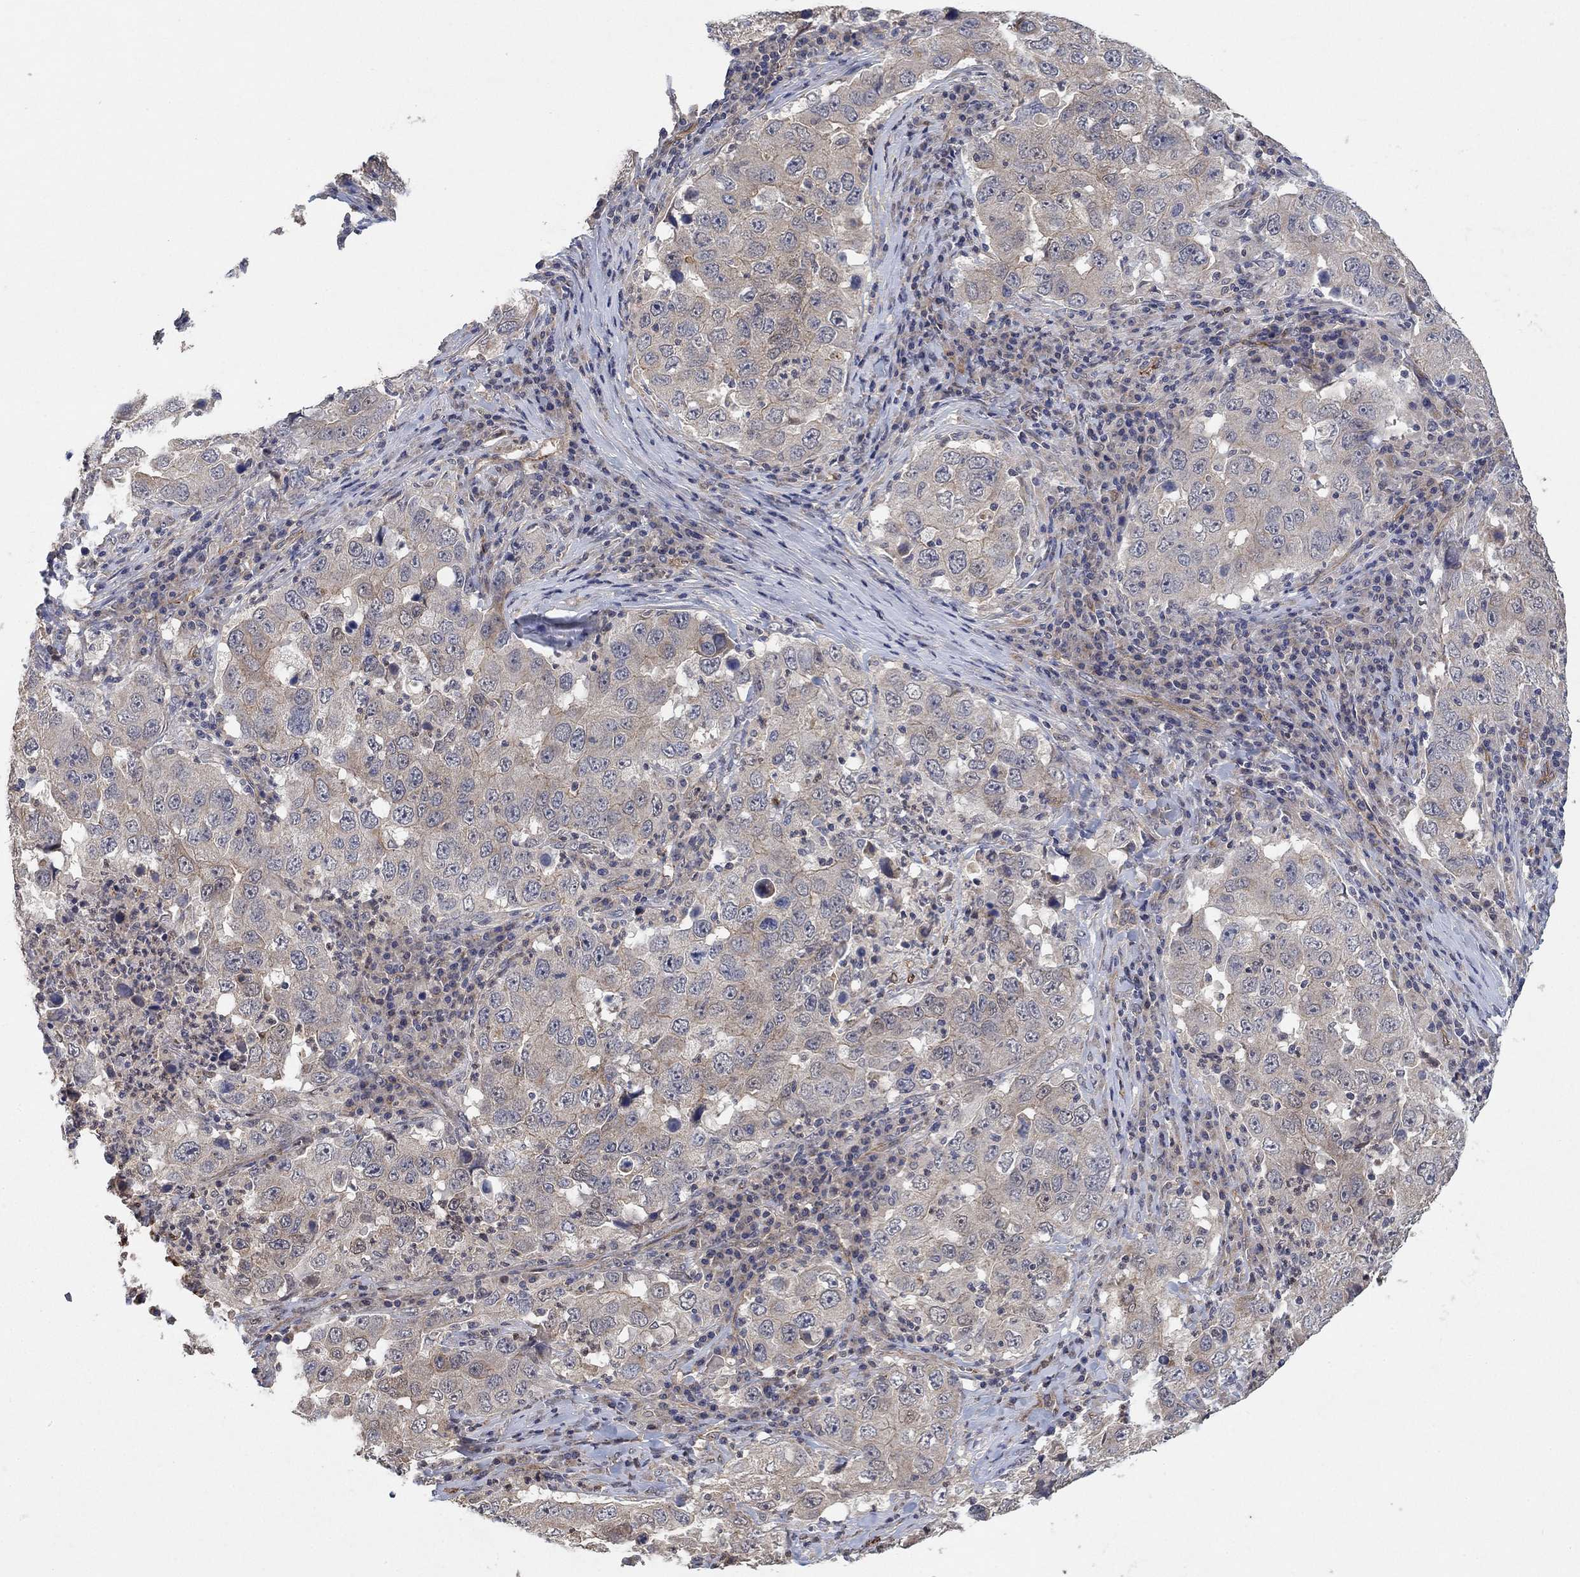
{"staining": {"intensity": "weak", "quantity": "<25%", "location": "cytoplasmic/membranous"}, "tissue": "lung cancer", "cell_type": "Tumor cells", "image_type": "cancer", "snomed": [{"axis": "morphology", "description": "Adenocarcinoma, NOS"}, {"axis": "topography", "description": "Lung"}], "caption": "The histopathology image displays no staining of tumor cells in lung cancer (adenocarcinoma).", "gene": "MCUR1", "patient": {"sex": "male", "age": 73}}